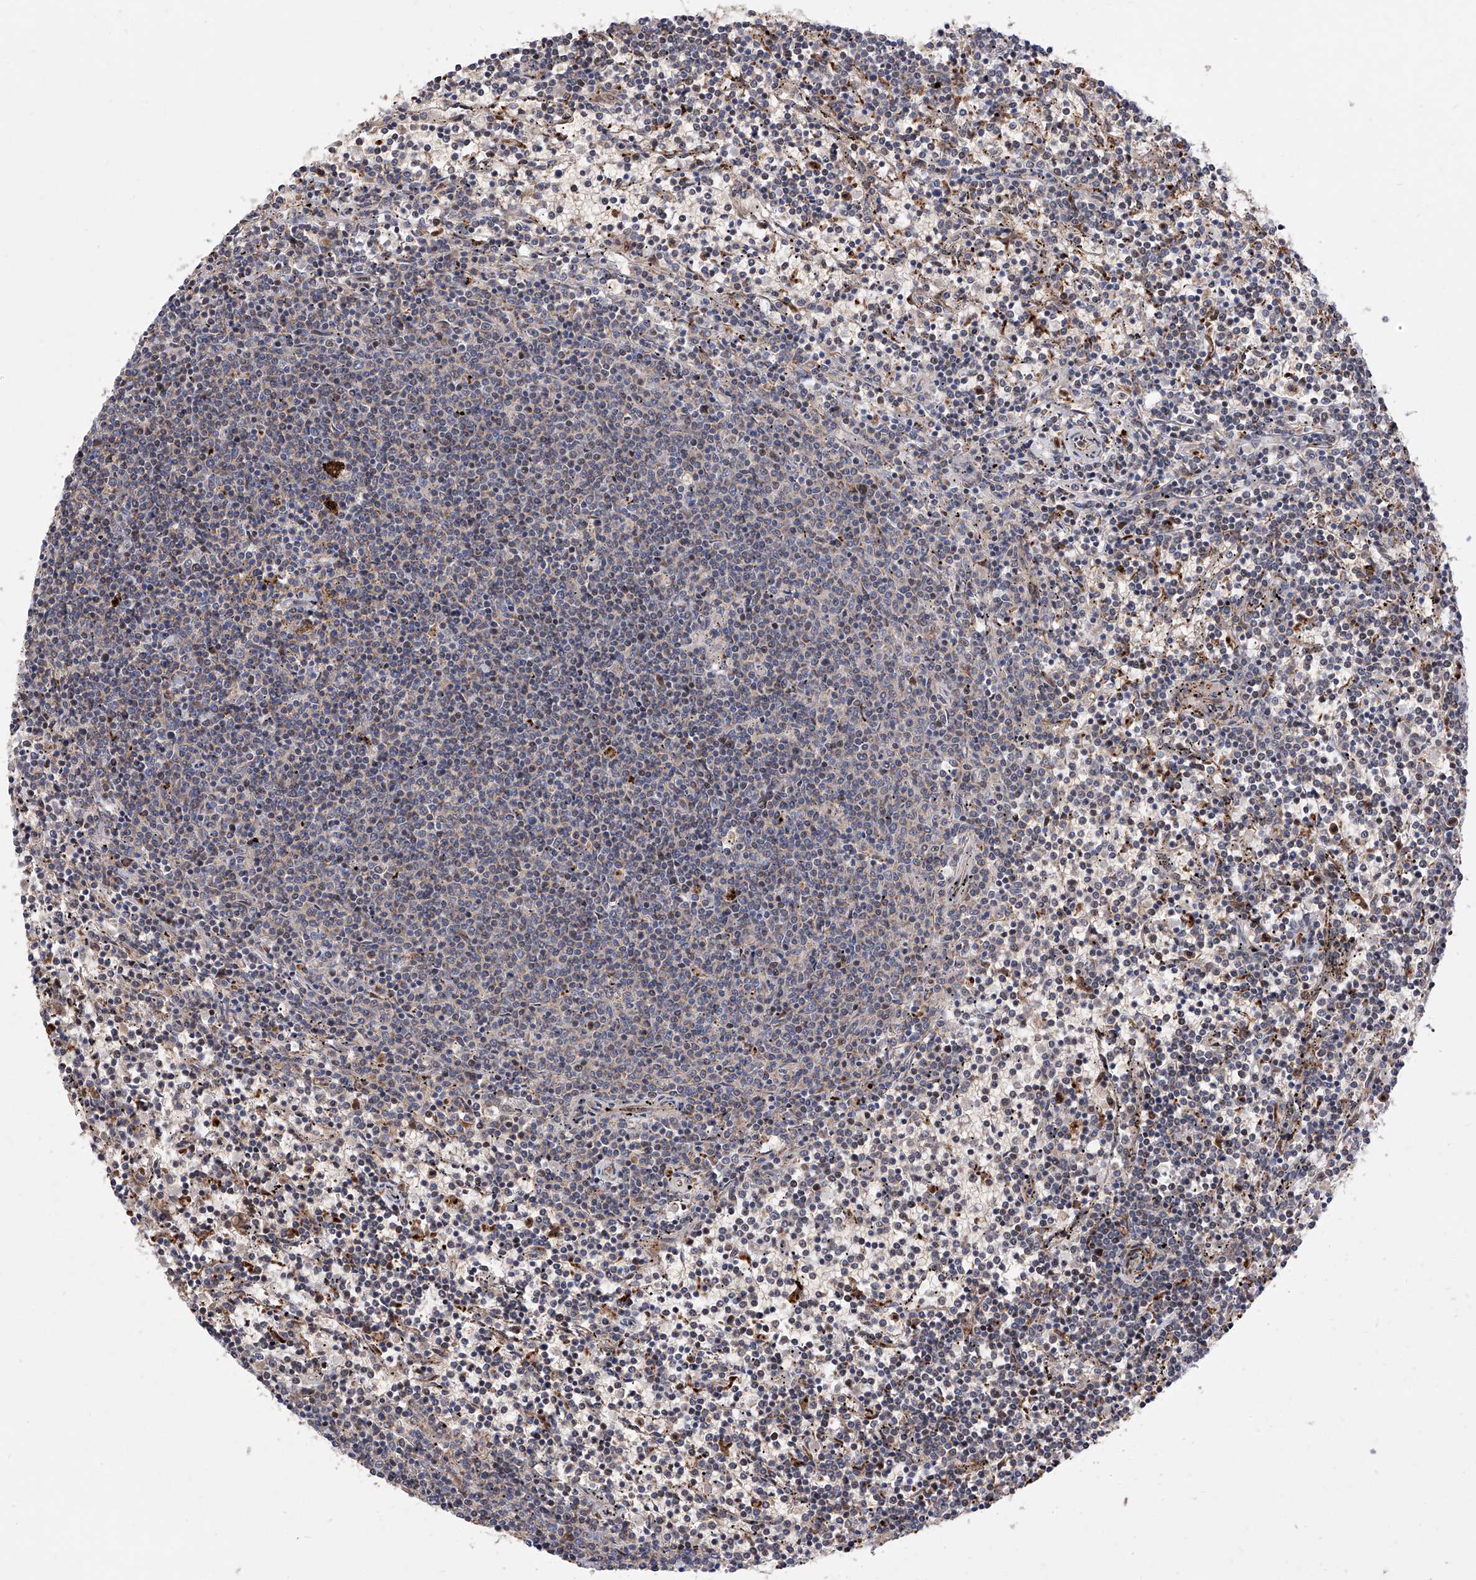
{"staining": {"intensity": "negative", "quantity": "none", "location": "none"}, "tissue": "lymphoma", "cell_type": "Tumor cells", "image_type": "cancer", "snomed": [{"axis": "morphology", "description": "Malignant lymphoma, non-Hodgkin's type, Low grade"}, {"axis": "topography", "description": "Spleen"}], "caption": "Tumor cells are negative for protein expression in human malignant lymphoma, non-Hodgkin's type (low-grade).", "gene": "FARP2", "patient": {"sex": "female", "age": 50}}